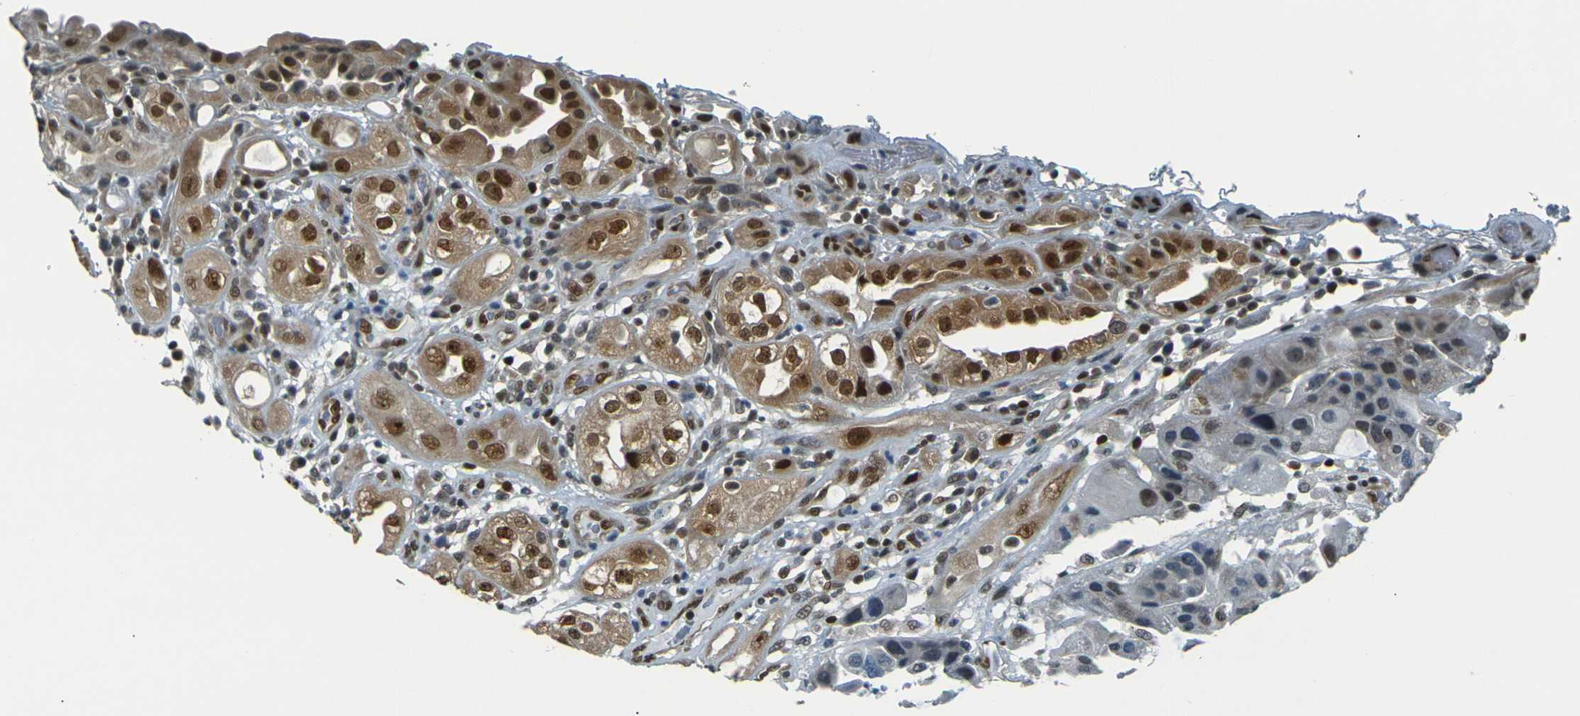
{"staining": {"intensity": "moderate", "quantity": "<25%", "location": "cytoplasmic/membranous,nuclear"}, "tissue": "urothelial cancer", "cell_type": "Tumor cells", "image_type": "cancer", "snomed": [{"axis": "morphology", "description": "Urothelial carcinoma, High grade"}, {"axis": "topography", "description": "Urinary bladder"}], "caption": "IHC image of neoplastic tissue: urothelial cancer stained using IHC displays low levels of moderate protein expression localized specifically in the cytoplasmic/membranous and nuclear of tumor cells, appearing as a cytoplasmic/membranous and nuclear brown color.", "gene": "NHEJ1", "patient": {"sex": "female", "age": 64}}